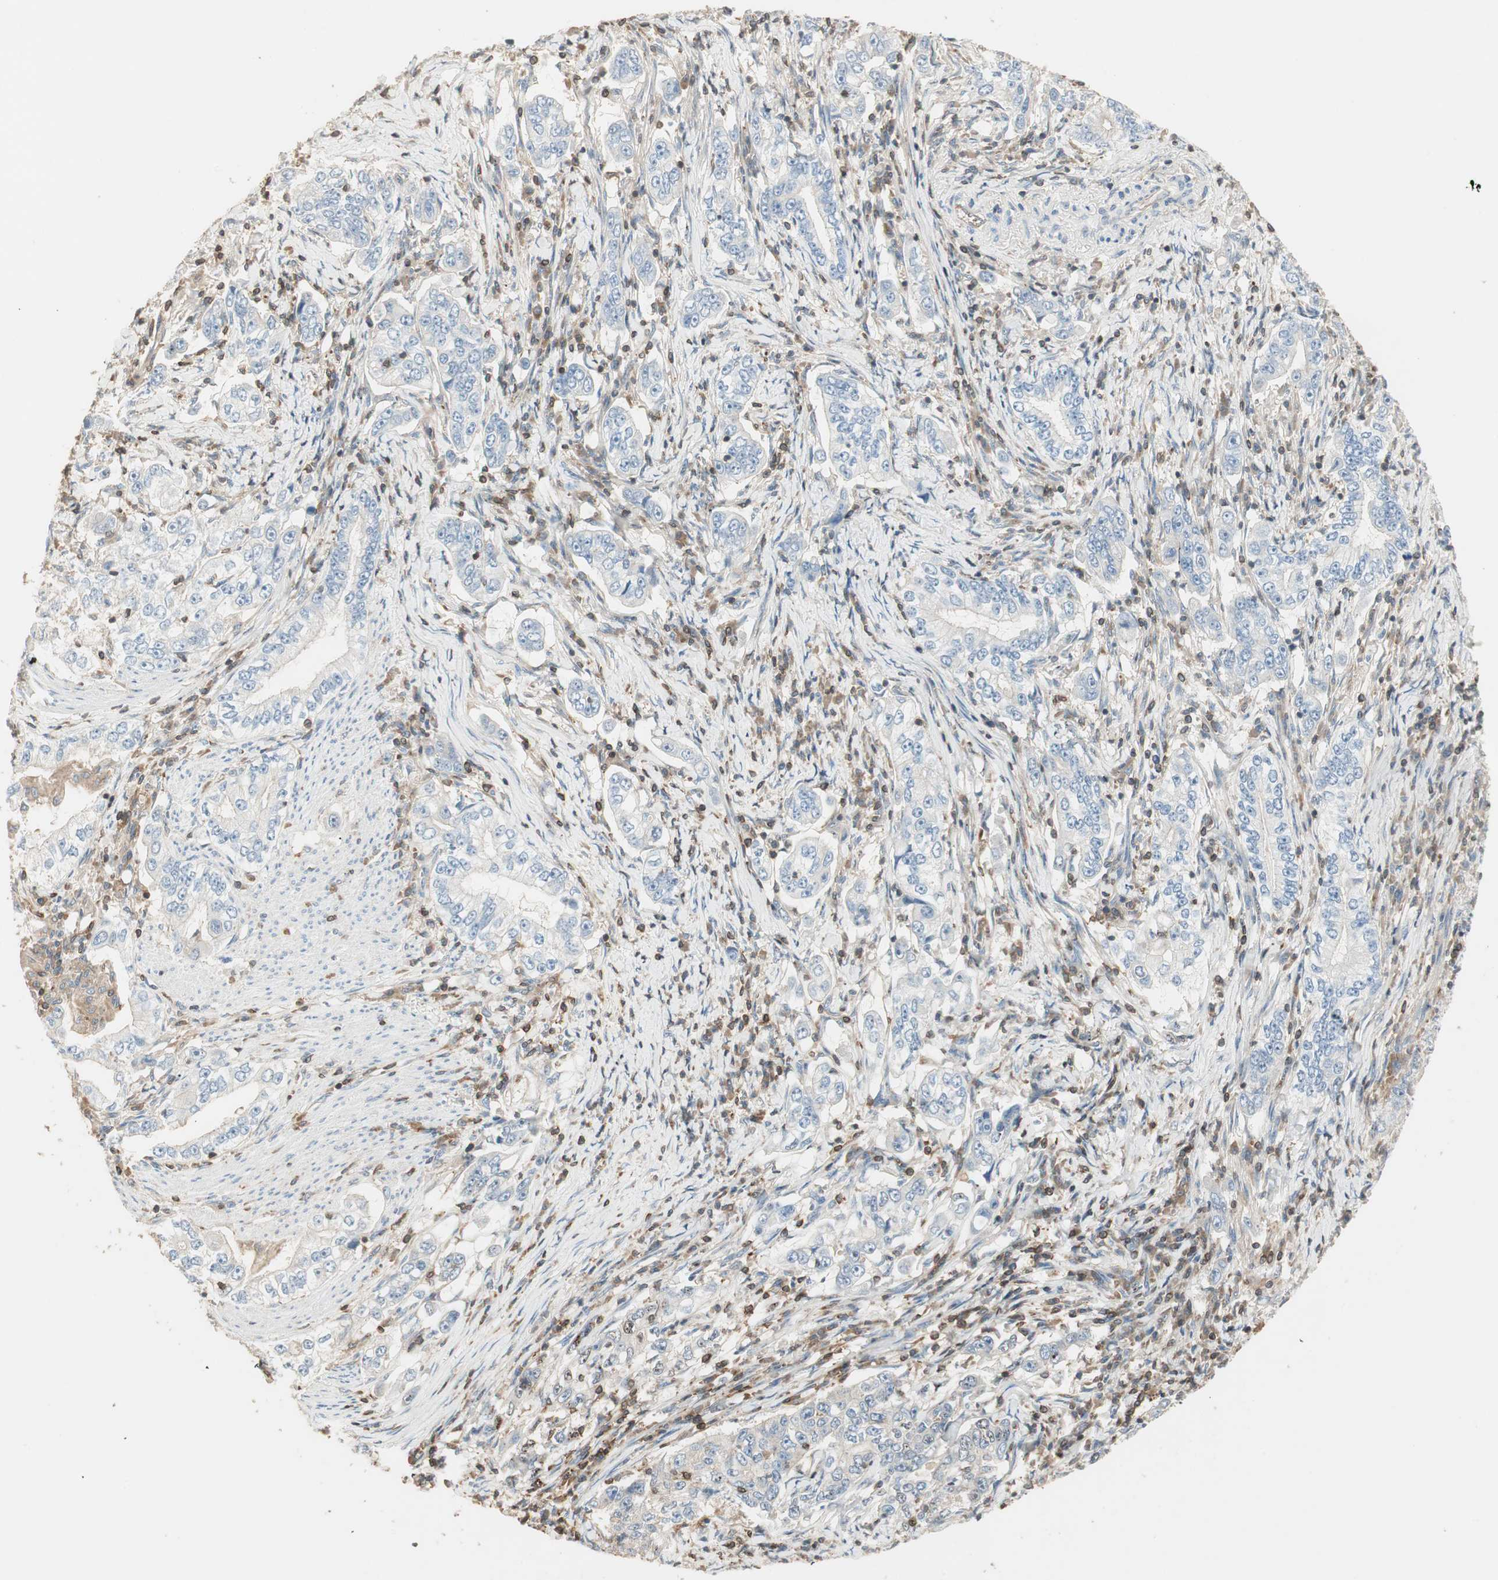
{"staining": {"intensity": "negative", "quantity": "none", "location": "none"}, "tissue": "stomach cancer", "cell_type": "Tumor cells", "image_type": "cancer", "snomed": [{"axis": "morphology", "description": "Adenocarcinoma, NOS"}, {"axis": "topography", "description": "Stomach, lower"}], "caption": "High power microscopy image of an IHC photomicrograph of stomach cancer, revealing no significant expression in tumor cells.", "gene": "CRLF3", "patient": {"sex": "female", "age": 72}}